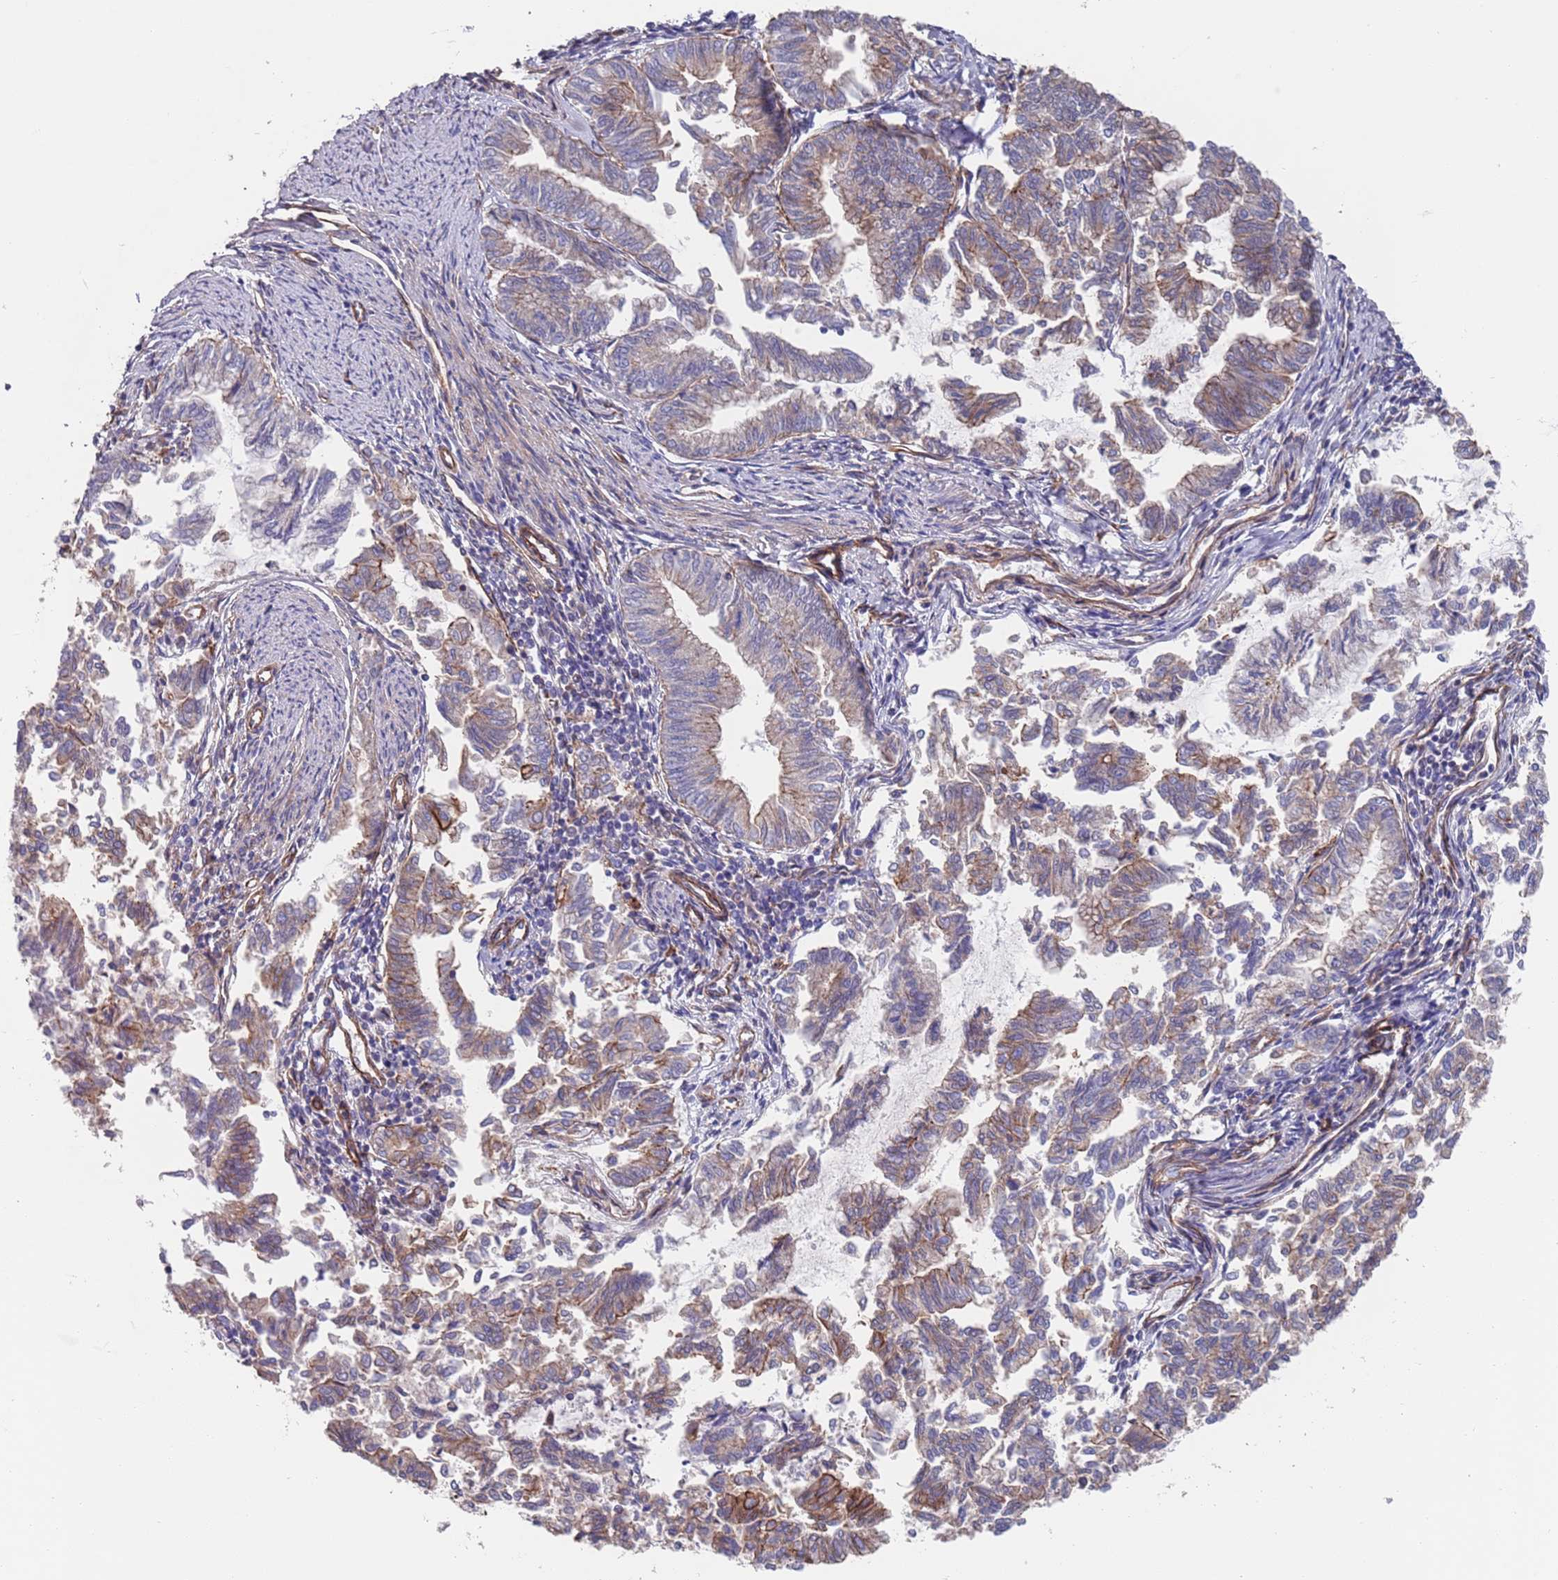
{"staining": {"intensity": "weak", "quantity": "25%-75%", "location": "cytoplasmic/membranous"}, "tissue": "endometrial cancer", "cell_type": "Tumor cells", "image_type": "cancer", "snomed": [{"axis": "morphology", "description": "Adenocarcinoma, NOS"}, {"axis": "topography", "description": "Endometrium"}], "caption": "IHC of endometrial cancer displays low levels of weak cytoplasmic/membranous expression in approximately 25%-75% of tumor cells. The staining was performed using DAB, with brown indicating positive protein expression. Nuclei are stained blue with hematoxylin.", "gene": "JAKMIP2", "patient": {"sex": "female", "age": 79}}